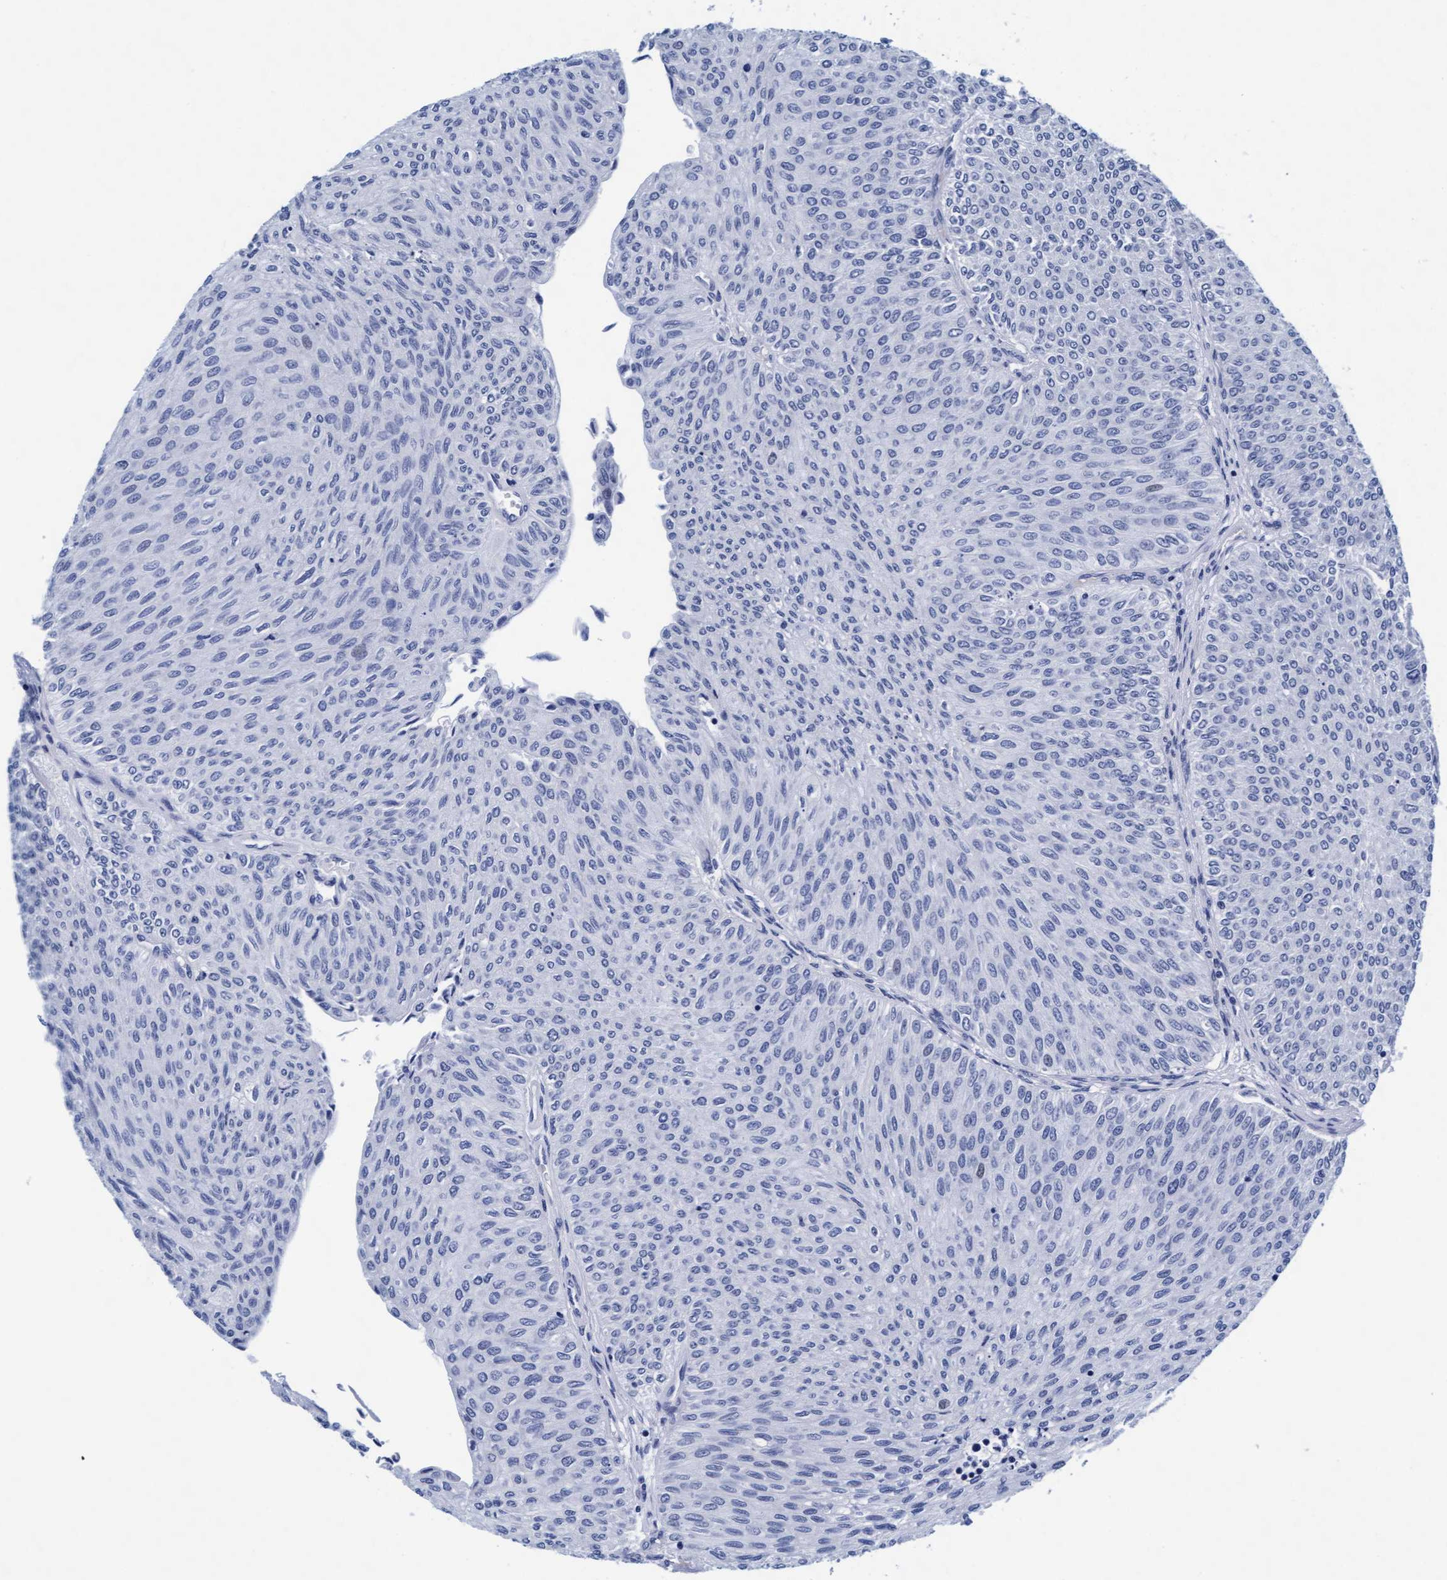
{"staining": {"intensity": "negative", "quantity": "none", "location": "none"}, "tissue": "urothelial cancer", "cell_type": "Tumor cells", "image_type": "cancer", "snomed": [{"axis": "morphology", "description": "Urothelial carcinoma, Low grade"}, {"axis": "topography", "description": "Urinary bladder"}], "caption": "There is no significant staining in tumor cells of urothelial cancer. (DAB (3,3'-diaminobenzidine) IHC, high magnification).", "gene": "ARSG", "patient": {"sex": "male", "age": 78}}